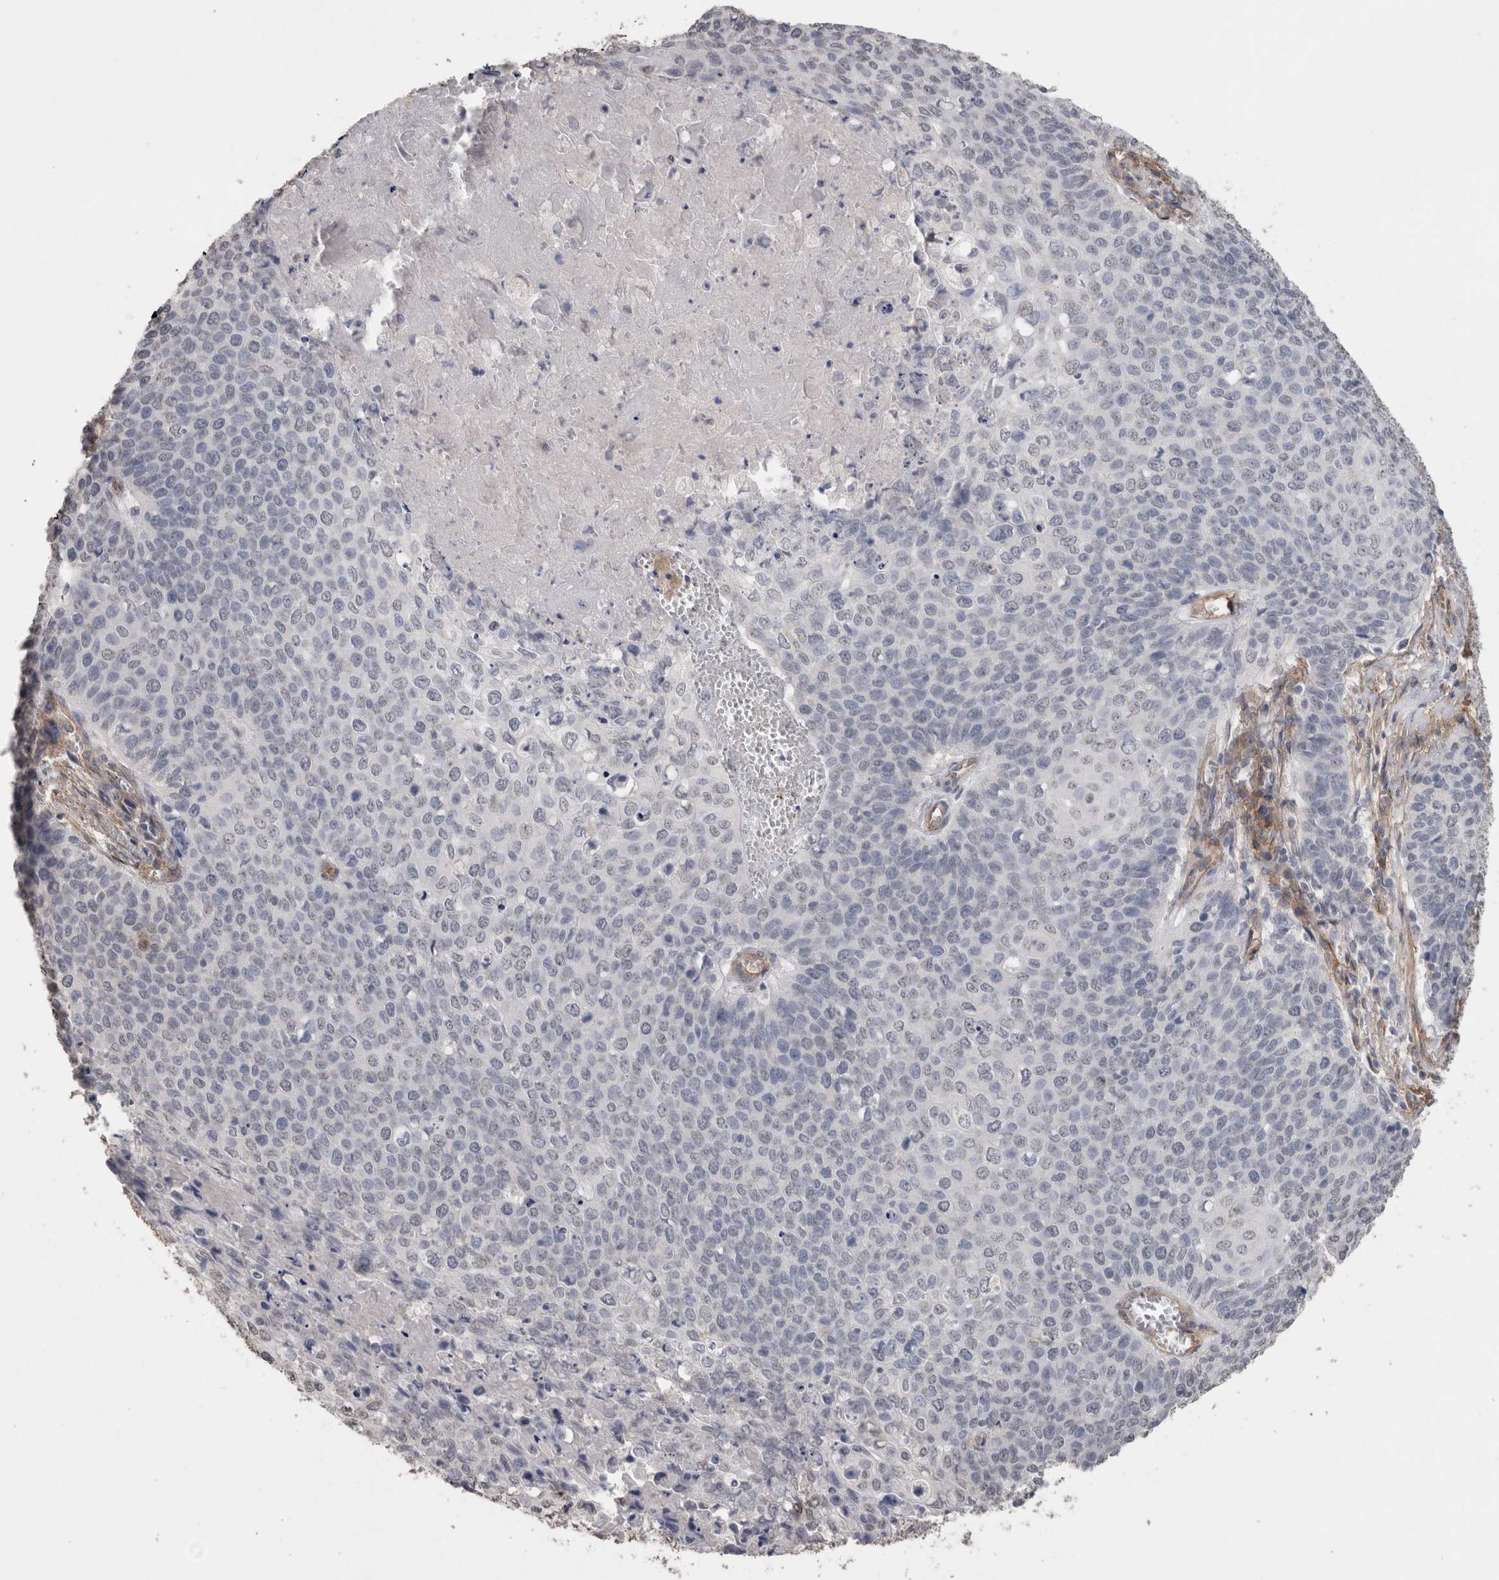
{"staining": {"intensity": "negative", "quantity": "none", "location": "none"}, "tissue": "cervical cancer", "cell_type": "Tumor cells", "image_type": "cancer", "snomed": [{"axis": "morphology", "description": "Squamous cell carcinoma, NOS"}, {"axis": "topography", "description": "Cervix"}], "caption": "Tumor cells show no significant protein positivity in squamous cell carcinoma (cervical). Brightfield microscopy of IHC stained with DAB (brown) and hematoxylin (blue), captured at high magnification.", "gene": "RECK", "patient": {"sex": "female", "age": 39}}